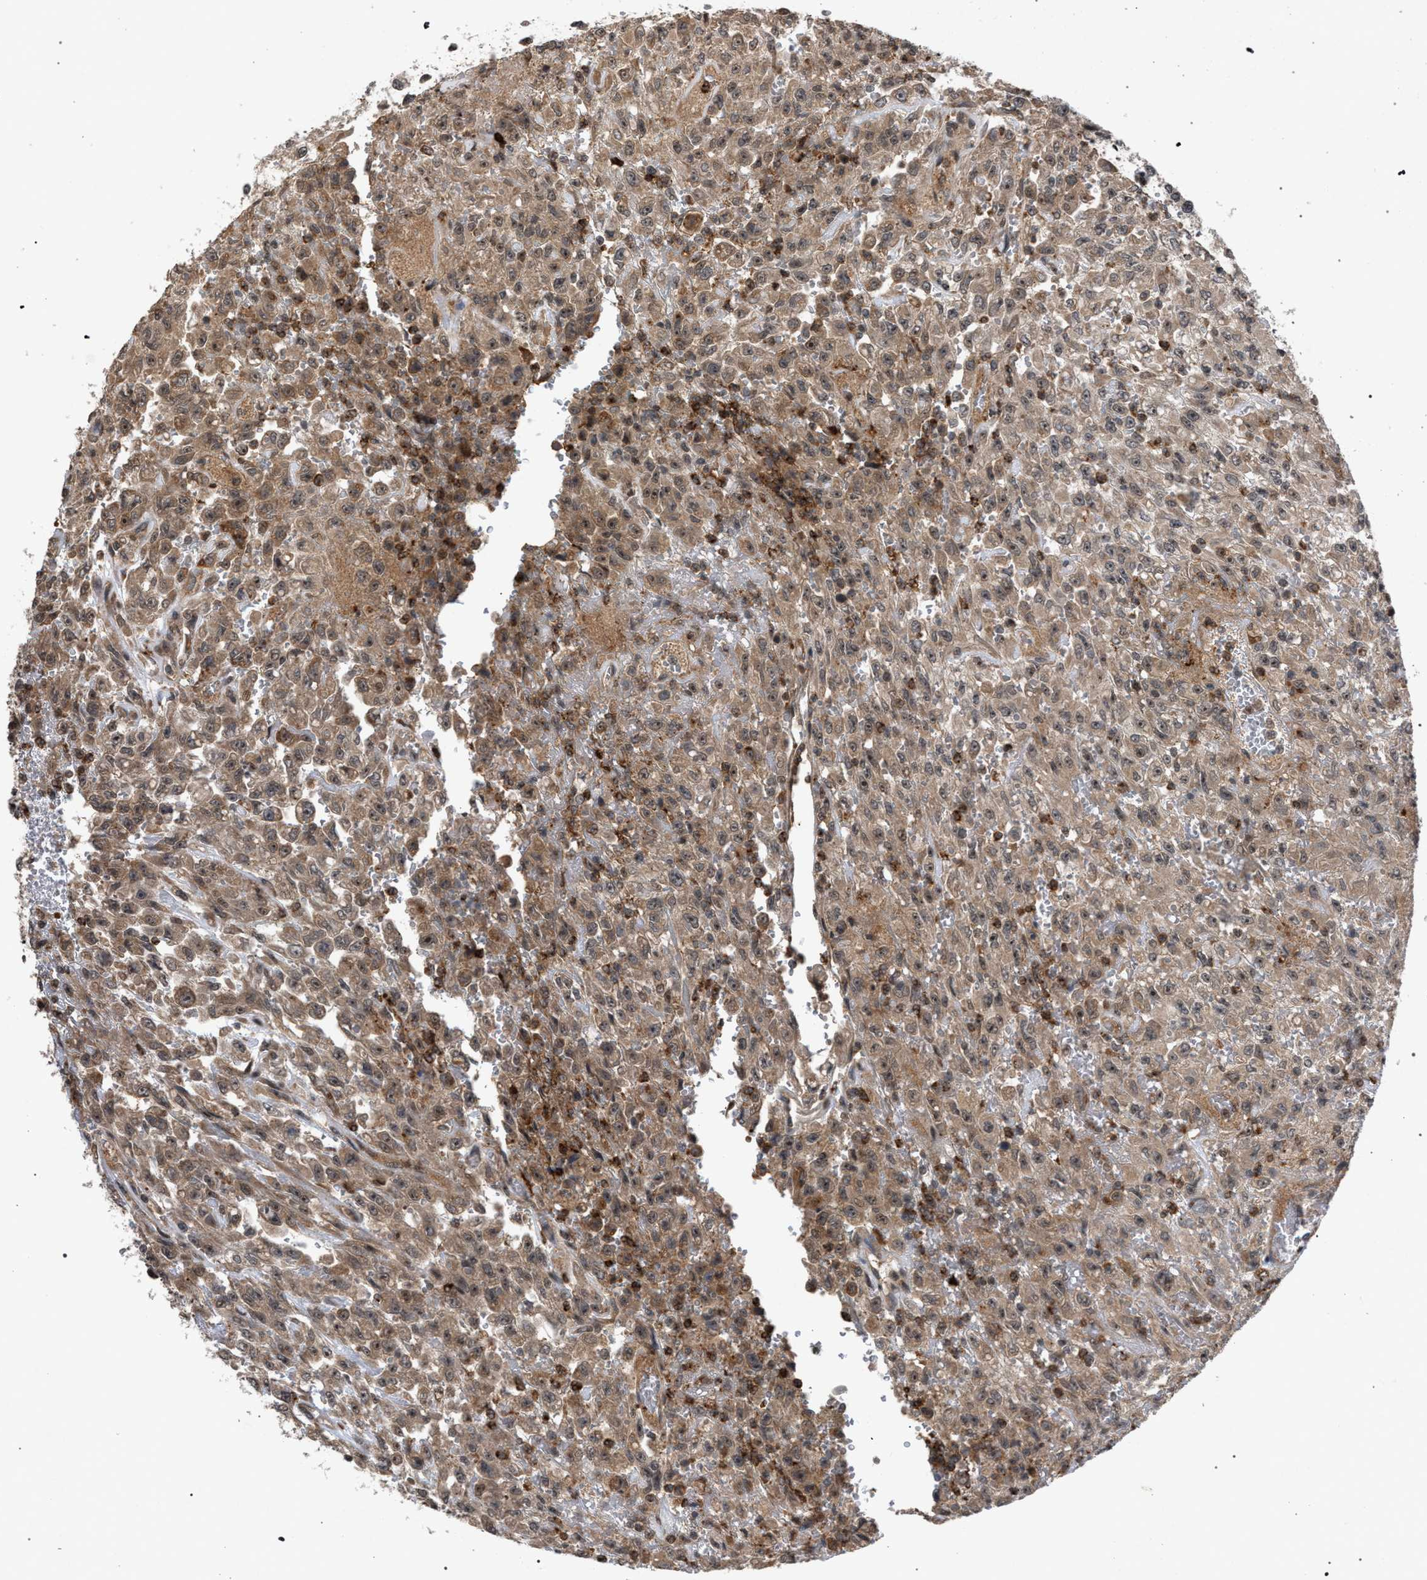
{"staining": {"intensity": "weak", "quantity": ">75%", "location": "cytoplasmic/membranous"}, "tissue": "urothelial cancer", "cell_type": "Tumor cells", "image_type": "cancer", "snomed": [{"axis": "morphology", "description": "Urothelial carcinoma, High grade"}, {"axis": "topography", "description": "Urinary bladder"}], "caption": "Tumor cells demonstrate low levels of weak cytoplasmic/membranous positivity in about >75% of cells in human urothelial cancer.", "gene": "IRAK4", "patient": {"sex": "male", "age": 46}}